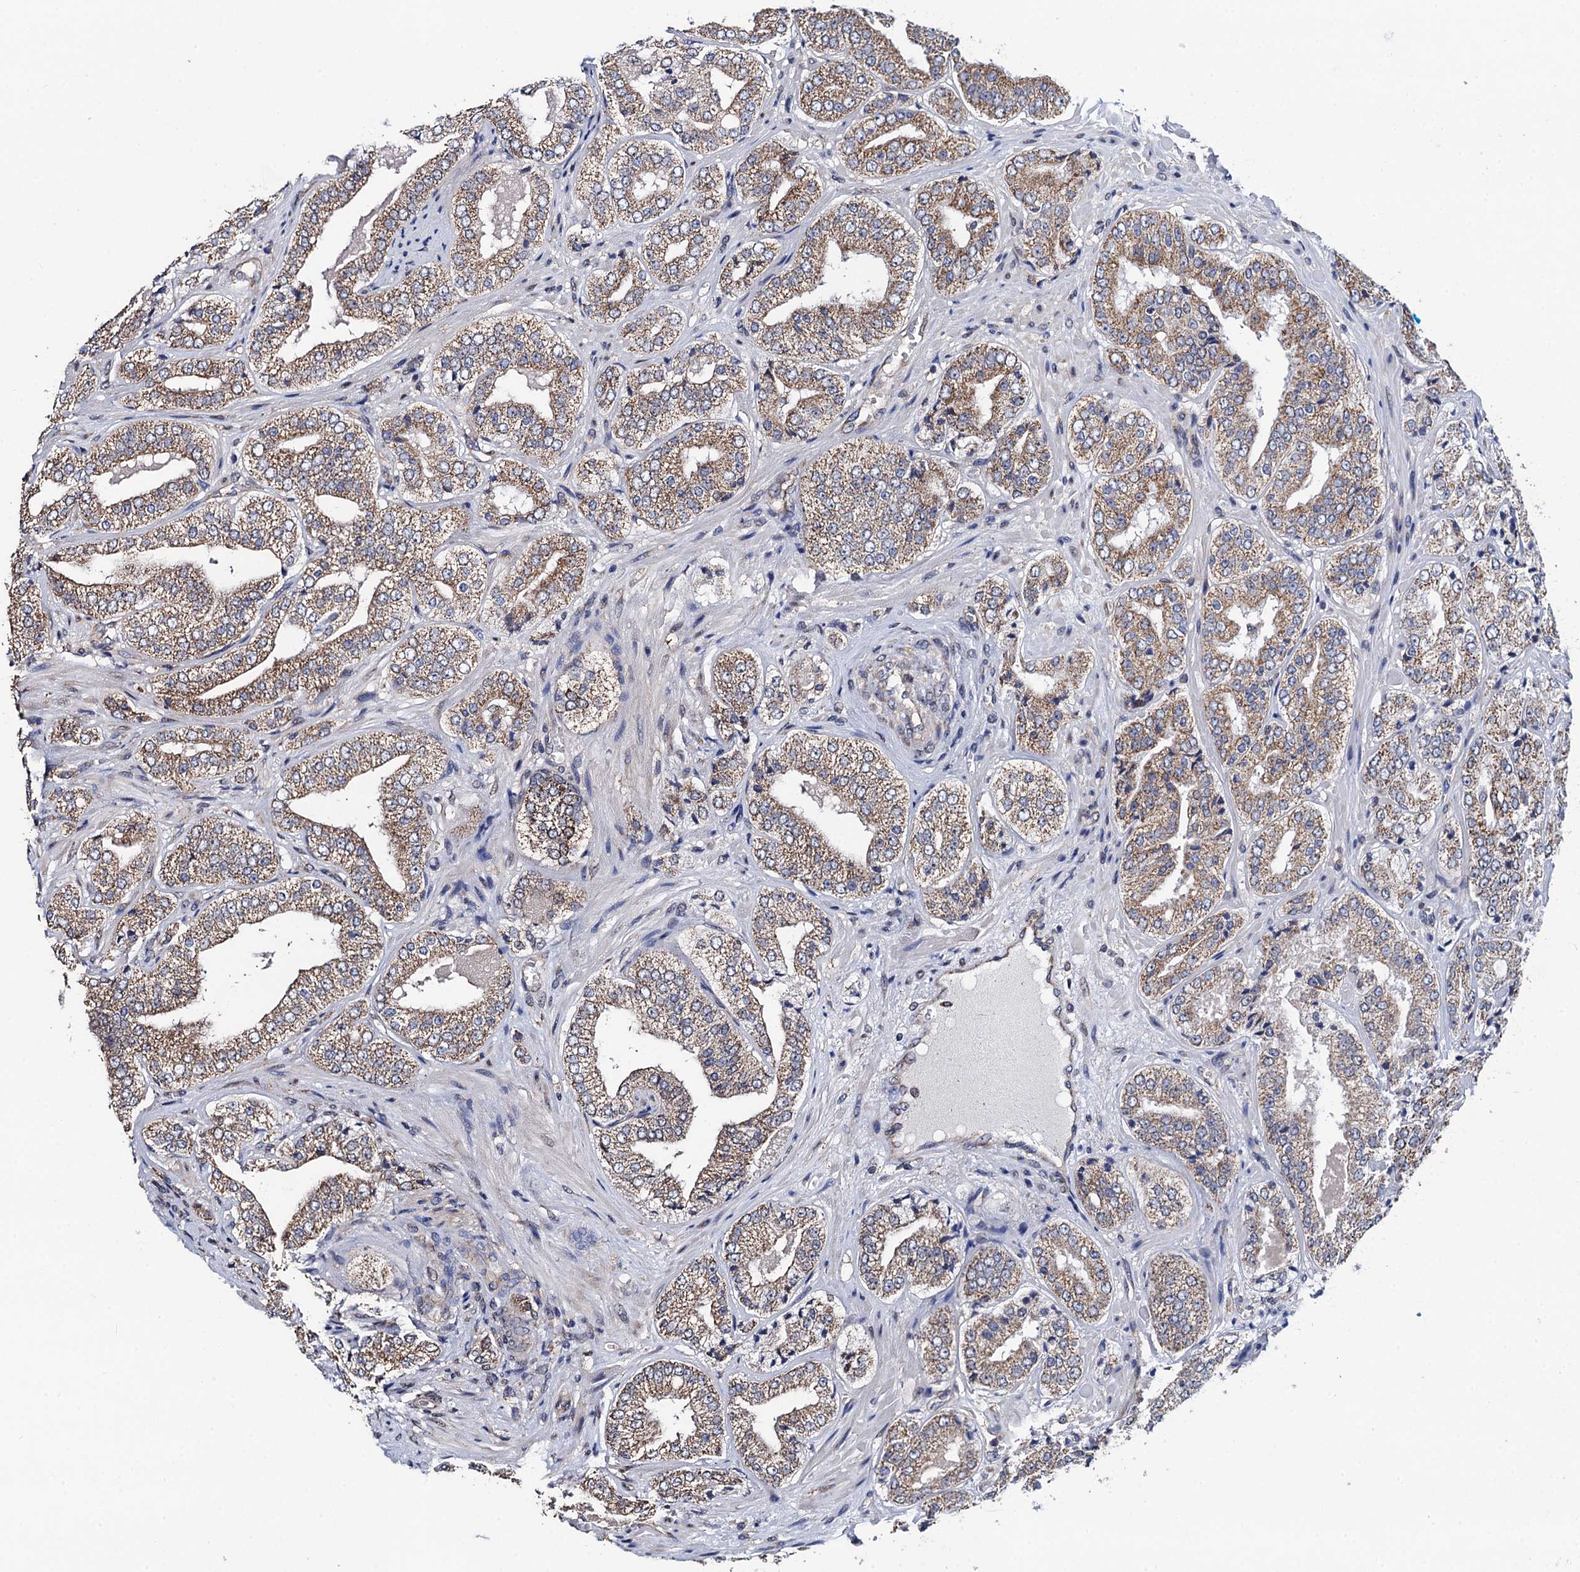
{"staining": {"intensity": "moderate", "quantity": ">75%", "location": "cytoplasmic/membranous"}, "tissue": "prostate cancer", "cell_type": "Tumor cells", "image_type": "cancer", "snomed": [{"axis": "morphology", "description": "Adenocarcinoma, High grade"}, {"axis": "topography", "description": "Prostate"}], "caption": "Prostate cancer (high-grade adenocarcinoma) stained with DAB (3,3'-diaminobenzidine) immunohistochemistry exhibits medium levels of moderate cytoplasmic/membranous expression in about >75% of tumor cells. The staining was performed using DAB, with brown indicating positive protein expression. Nuclei are stained blue with hematoxylin.", "gene": "PTCD3", "patient": {"sex": "male", "age": 71}}